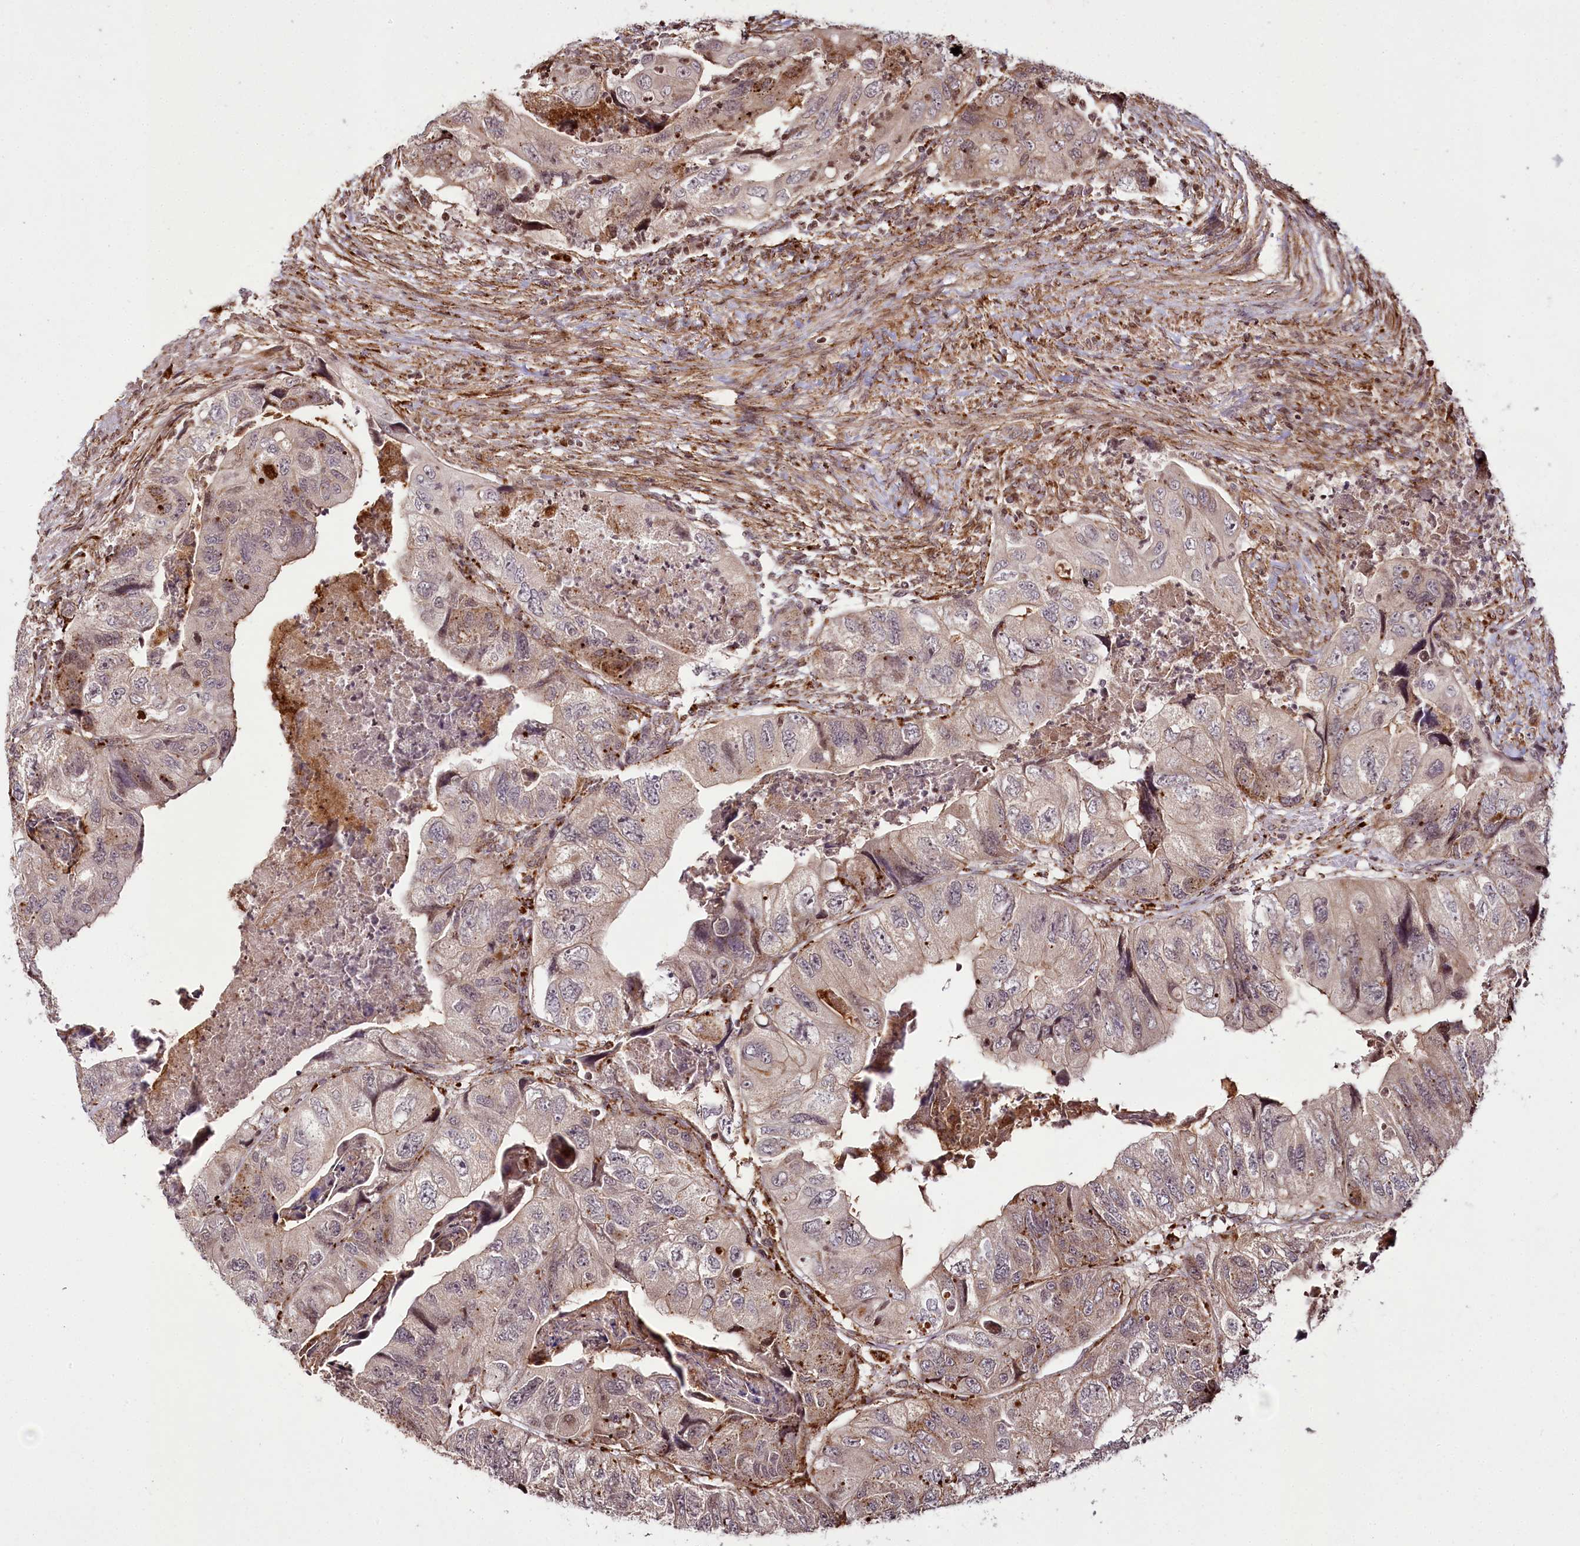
{"staining": {"intensity": "weak", "quantity": ">75%", "location": "cytoplasmic/membranous"}, "tissue": "colorectal cancer", "cell_type": "Tumor cells", "image_type": "cancer", "snomed": [{"axis": "morphology", "description": "Adenocarcinoma, NOS"}, {"axis": "topography", "description": "Rectum"}], "caption": "This is a photomicrograph of IHC staining of colorectal cancer (adenocarcinoma), which shows weak expression in the cytoplasmic/membranous of tumor cells.", "gene": "HOXC8", "patient": {"sex": "male", "age": 63}}